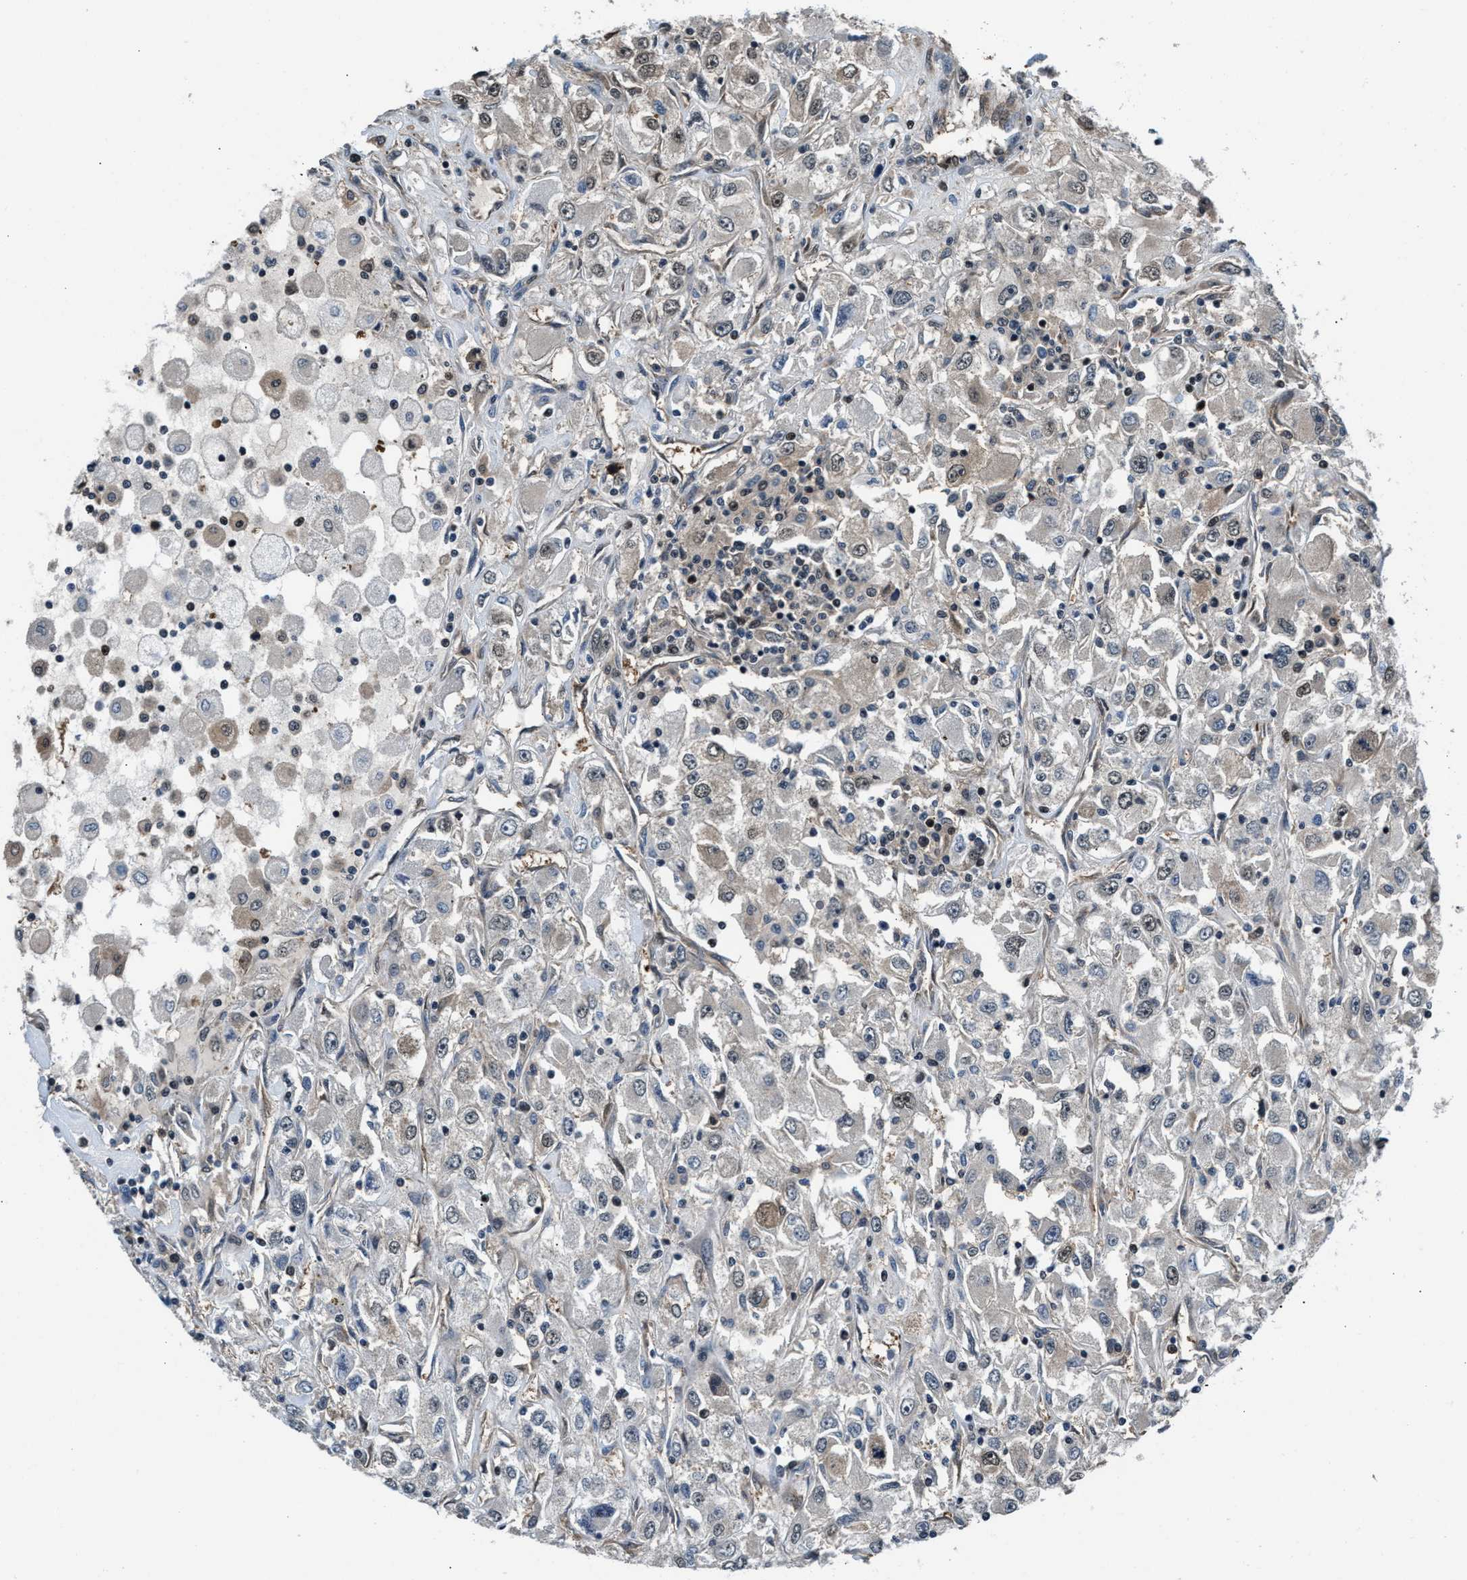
{"staining": {"intensity": "weak", "quantity": "<25%", "location": "cytoplasmic/membranous,nuclear"}, "tissue": "renal cancer", "cell_type": "Tumor cells", "image_type": "cancer", "snomed": [{"axis": "morphology", "description": "Adenocarcinoma, NOS"}, {"axis": "topography", "description": "Kidney"}], "caption": "Tumor cells are negative for protein expression in human renal cancer (adenocarcinoma). The staining was performed using DAB to visualize the protein expression in brown, while the nuclei were stained in blue with hematoxylin (Magnification: 20x).", "gene": "RBM33", "patient": {"sex": "female", "age": 52}}